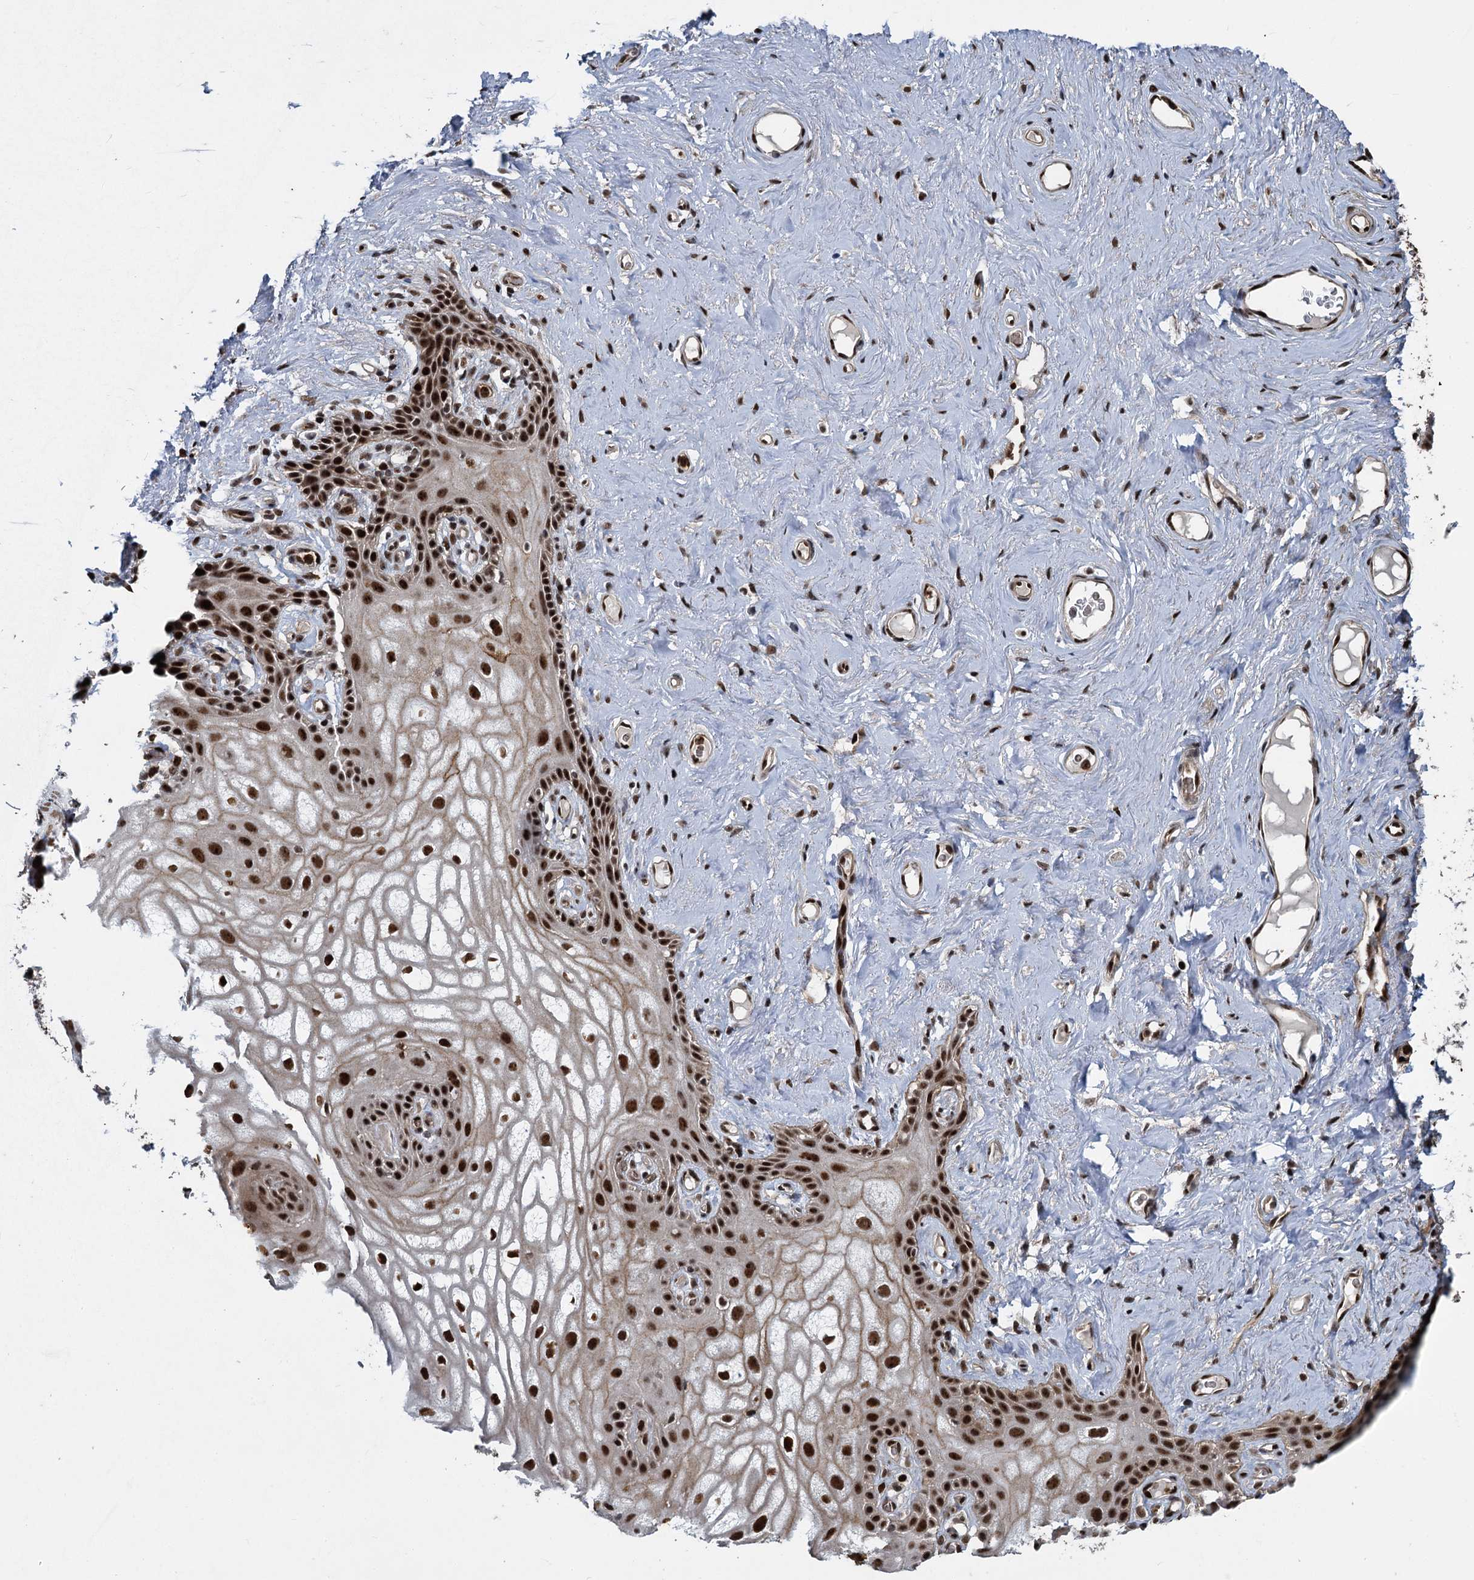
{"staining": {"intensity": "strong", "quantity": ">75%", "location": "nuclear"}, "tissue": "vagina", "cell_type": "Squamous epithelial cells", "image_type": "normal", "snomed": [{"axis": "morphology", "description": "Normal tissue, NOS"}, {"axis": "topography", "description": "Vagina"}, {"axis": "topography", "description": "Peripheral nerve tissue"}], "caption": "Benign vagina shows strong nuclear positivity in about >75% of squamous epithelial cells (brown staining indicates protein expression, while blue staining denotes nuclei)..", "gene": "ANKRD49", "patient": {"sex": "female", "age": 71}}